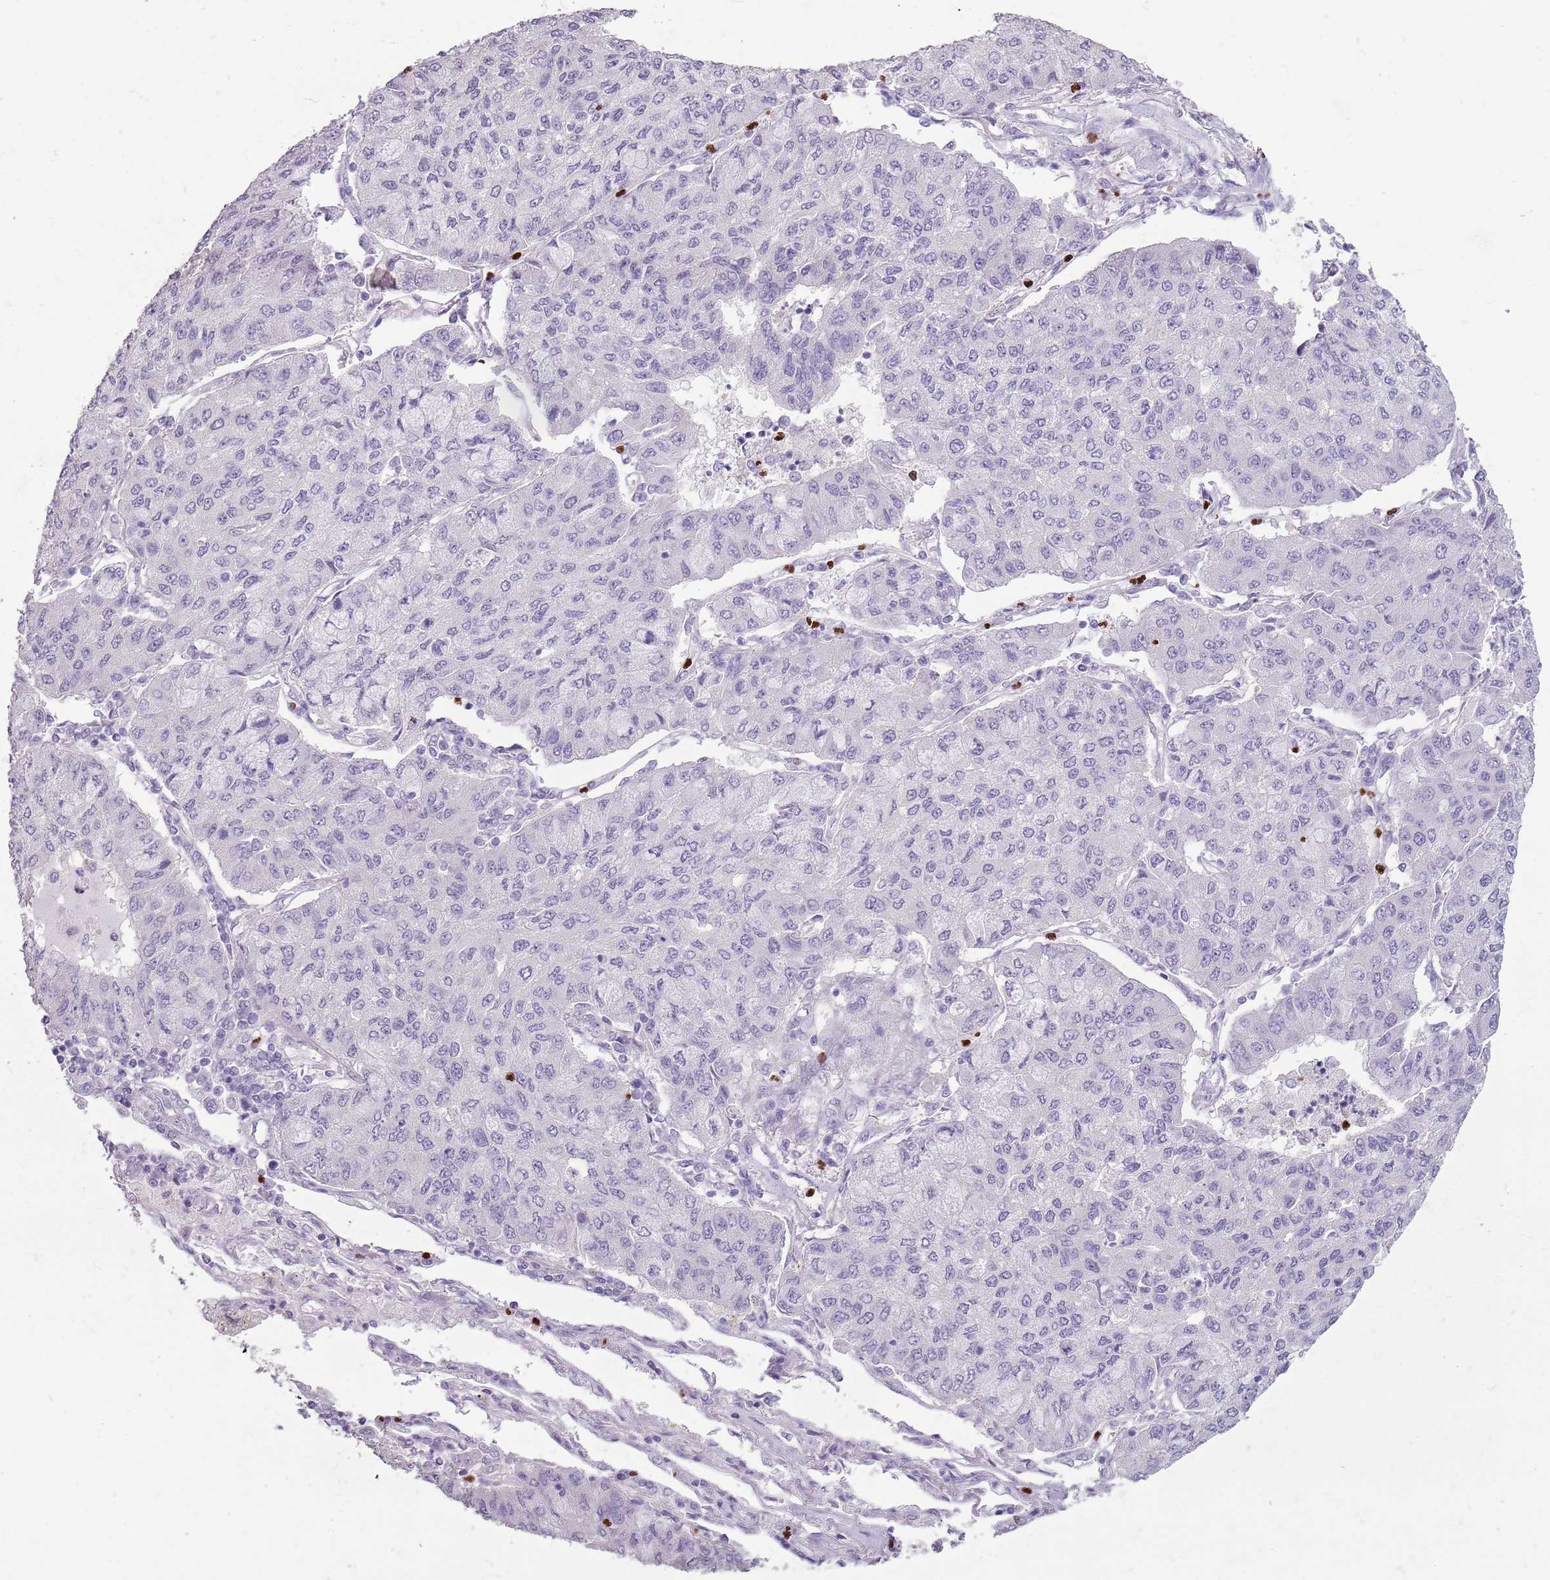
{"staining": {"intensity": "negative", "quantity": "none", "location": "none"}, "tissue": "lung cancer", "cell_type": "Tumor cells", "image_type": "cancer", "snomed": [{"axis": "morphology", "description": "Squamous cell carcinoma, NOS"}, {"axis": "topography", "description": "Lung"}], "caption": "Lung squamous cell carcinoma was stained to show a protein in brown. There is no significant expression in tumor cells.", "gene": "CELF6", "patient": {"sex": "male", "age": 74}}